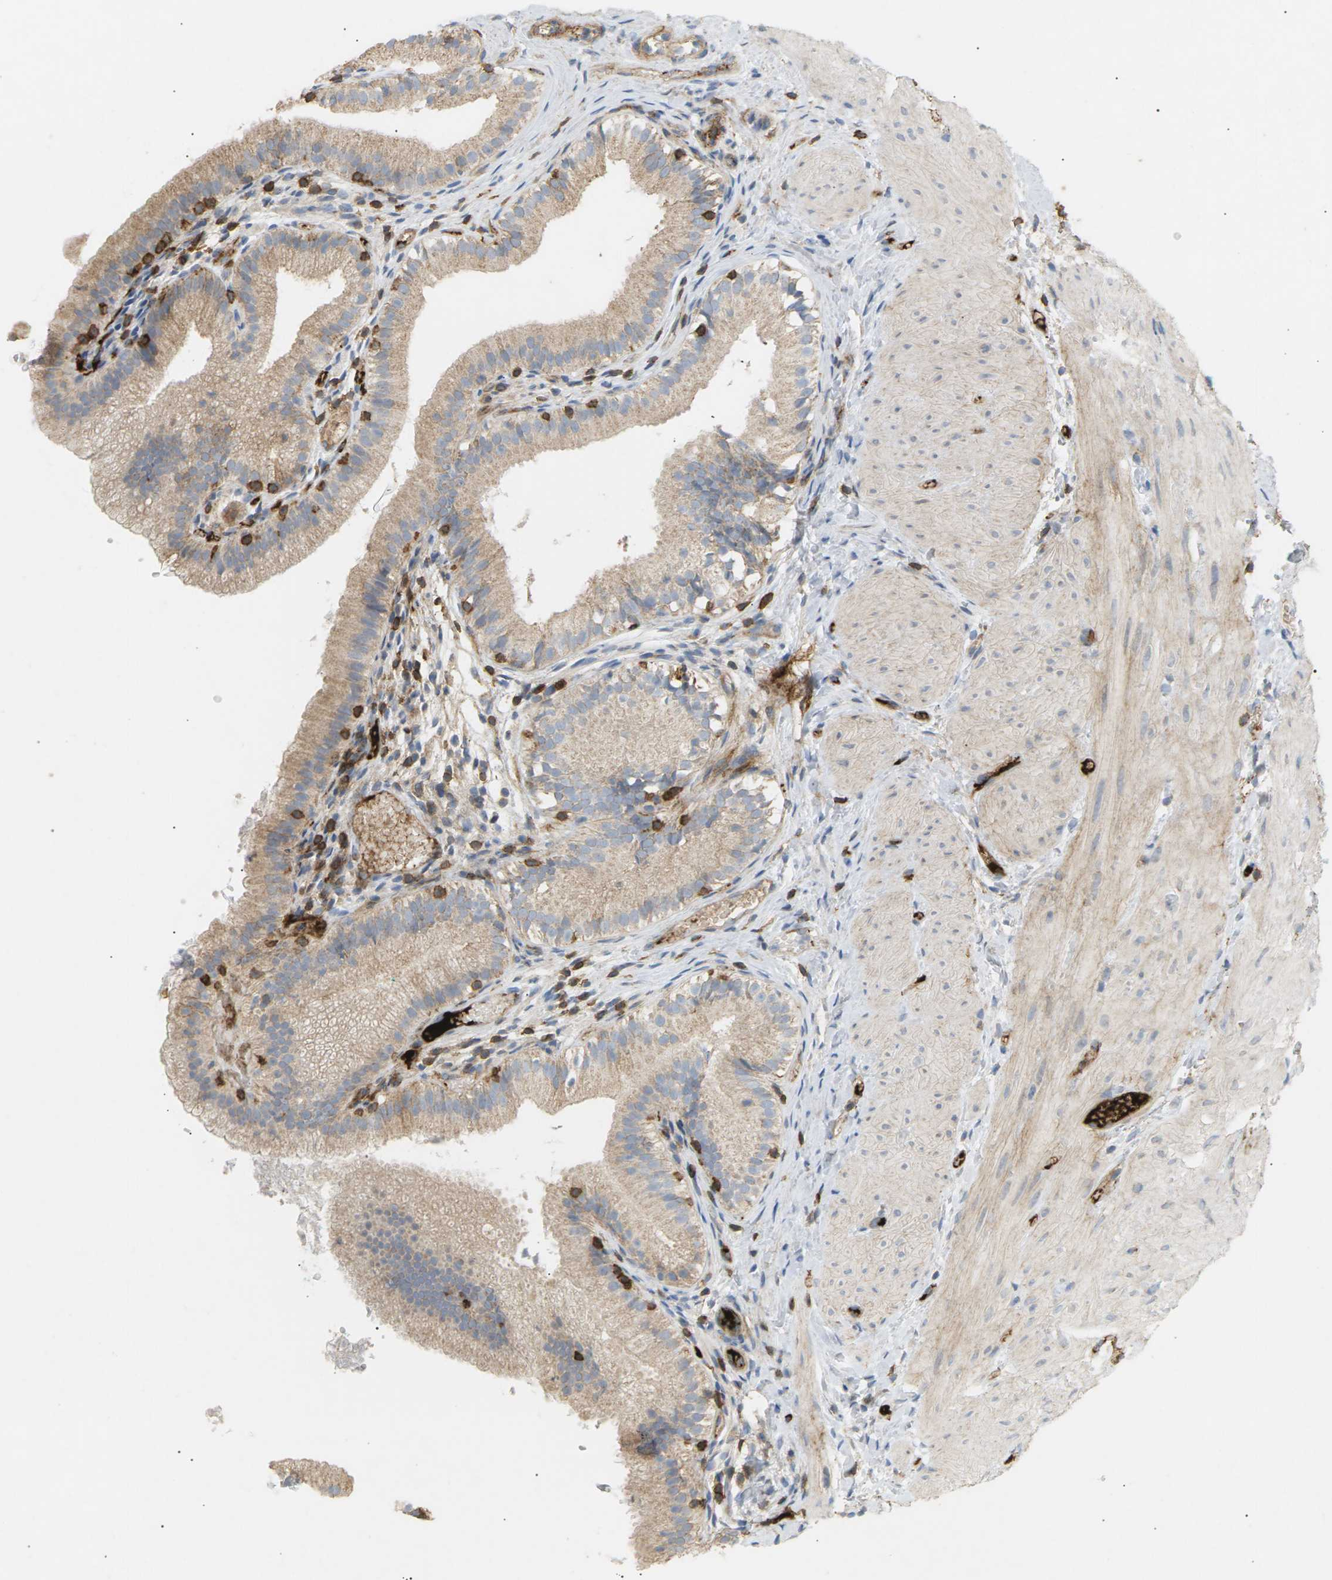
{"staining": {"intensity": "moderate", "quantity": ">75%", "location": "cytoplasmic/membranous"}, "tissue": "gallbladder", "cell_type": "Glandular cells", "image_type": "normal", "snomed": [{"axis": "morphology", "description": "Normal tissue, NOS"}, {"axis": "topography", "description": "Gallbladder"}], "caption": "Glandular cells demonstrate moderate cytoplasmic/membranous expression in about >75% of cells in unremarkable gallbladder.", "gene": "LIME1", "patient": {"sex": "female", "age": 26}}